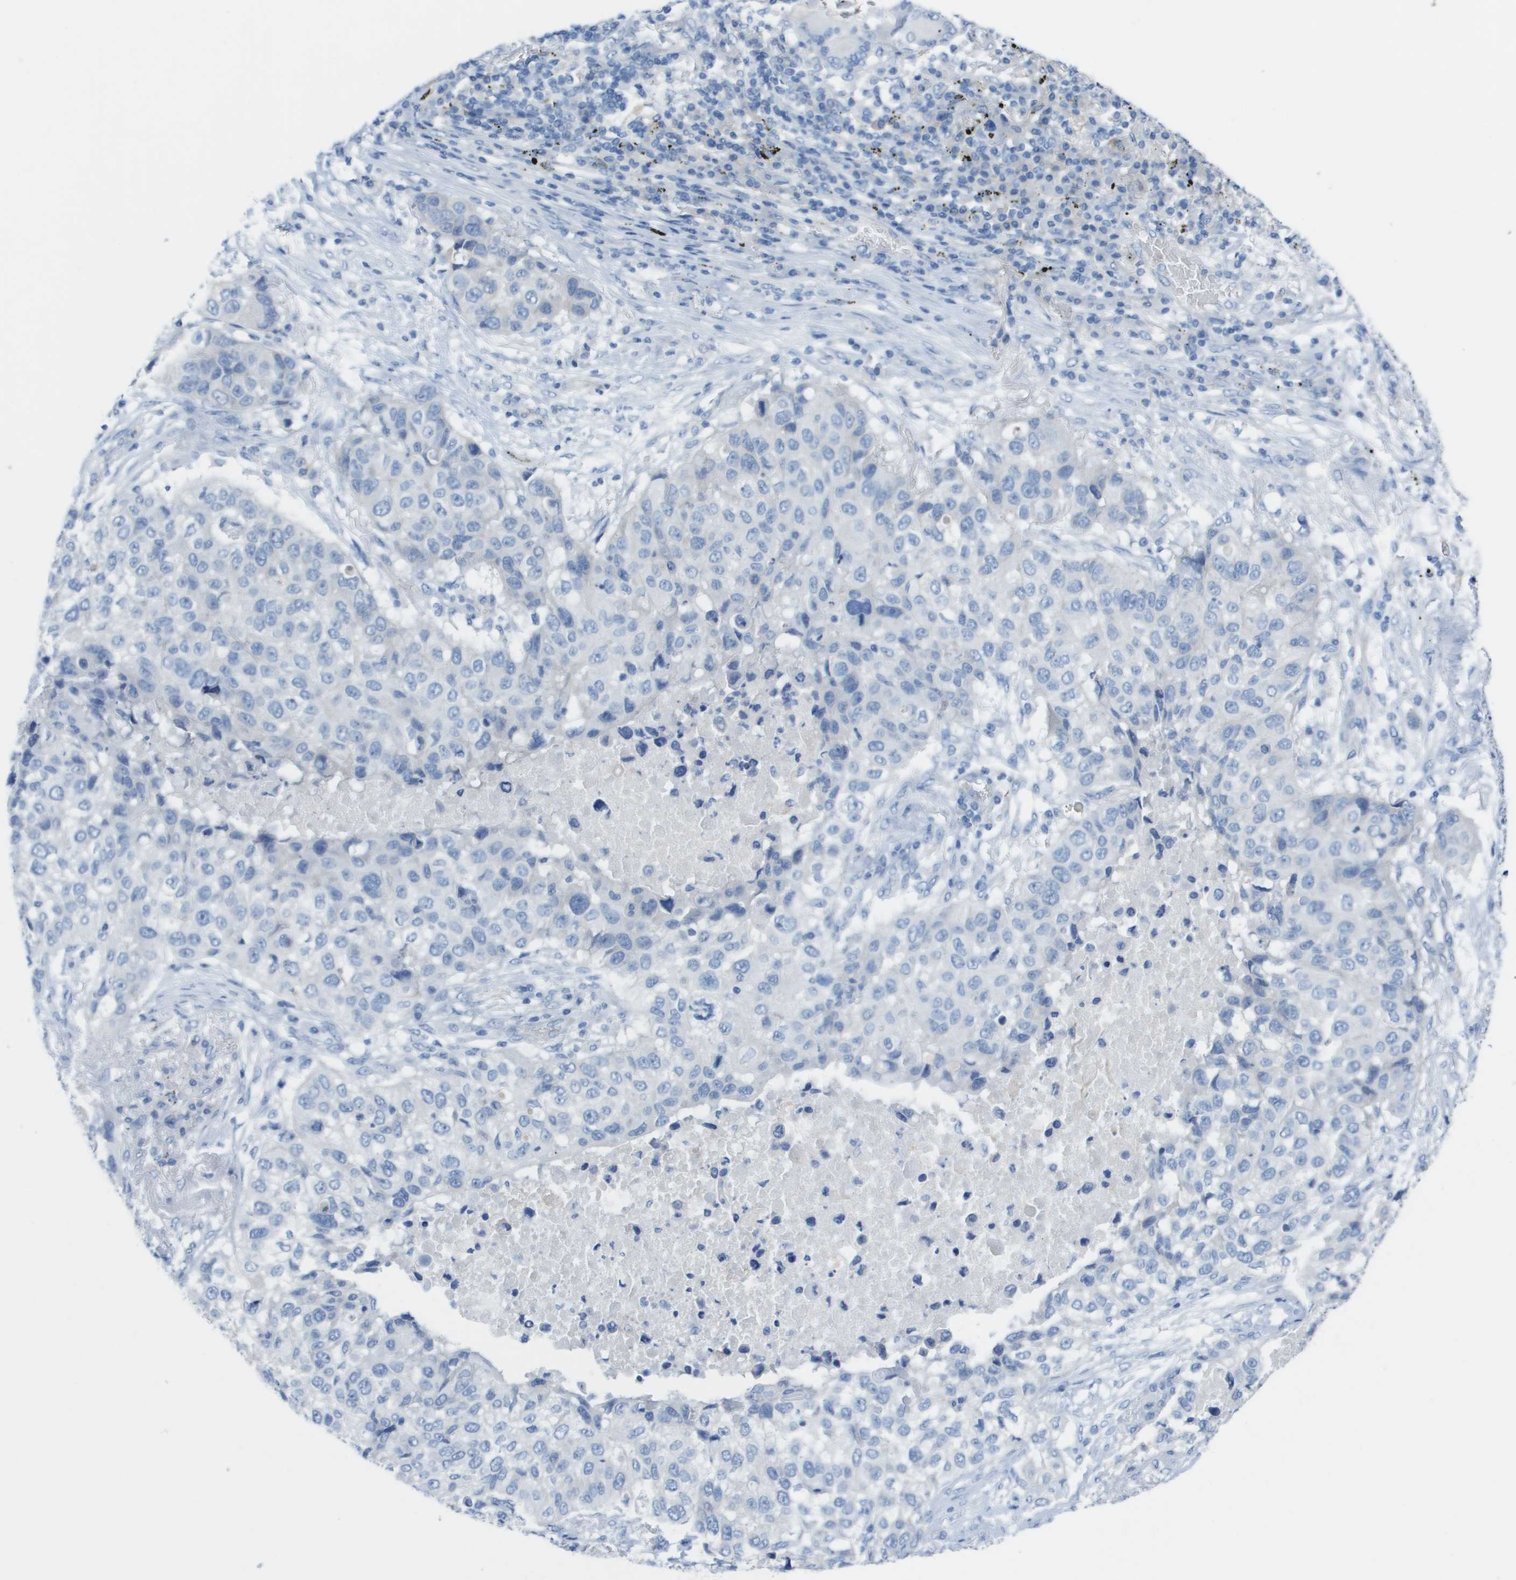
{"staining": {"intensity": "negative", "quantity": "none", "location": "none"}, "tissue": "lung cancer", "cell_type": "Tumor cells", "image_type": "cancer", "snomed": [{"axis": "morphology", "description": "Squamous cell carcinoma, NOS"}, {"axis": "topography", "description": "Lung"}], "caption": "Tumor cells are negative for protein expression in human lung cancer (squamous cell carcinoma).", "gene": "CD46", "patient": {"sex": "male", "age": 57}}